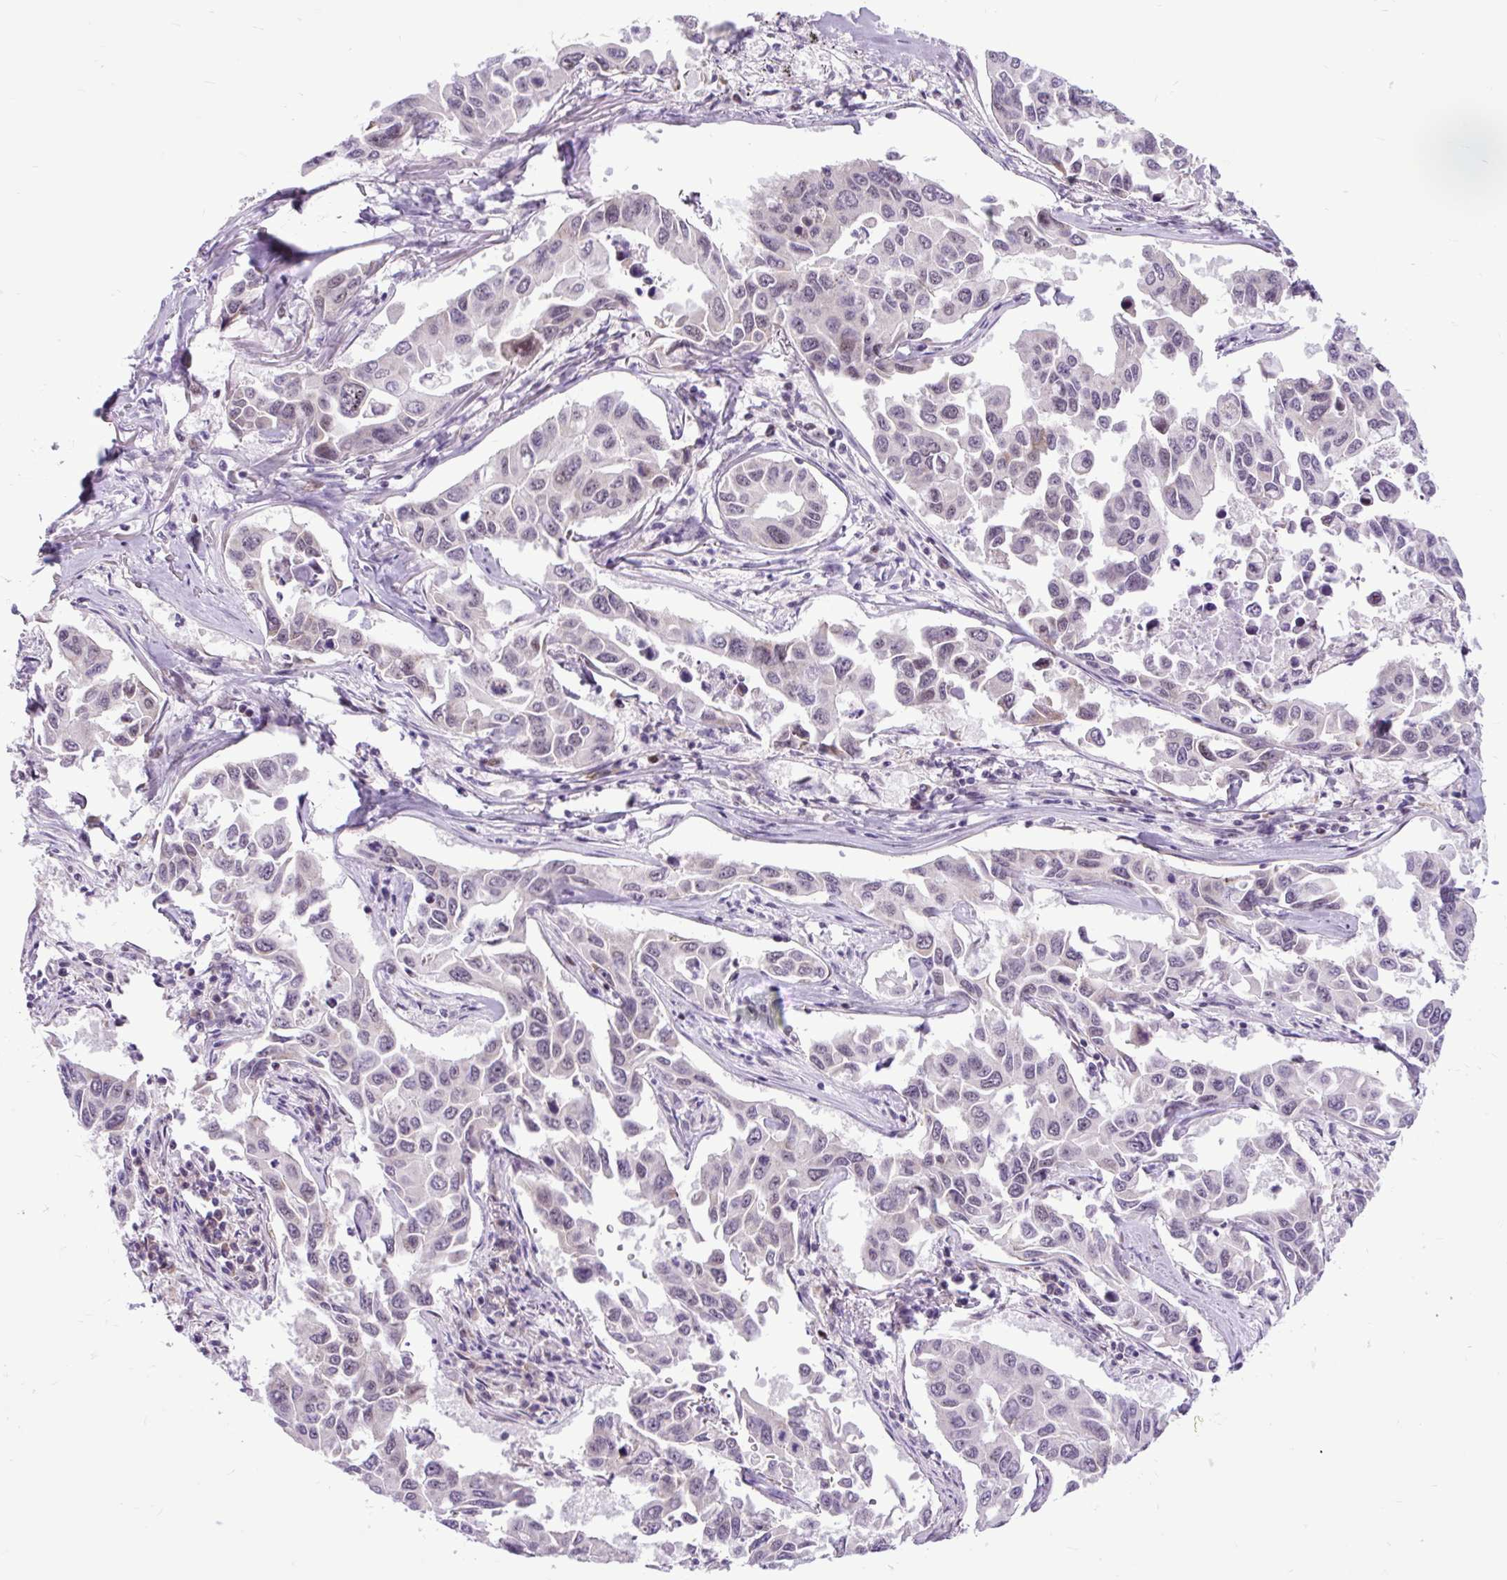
{"staining": {"intensity": "weak", "quantity": "<25%", "location": "nuclear"}, "tissue": "lung cancer", "cell_type": "Tumor cells", "image_type": "cancer", "snomed": [{"axis": "morphology", "description": "Adenocarcinoma, NOS"}, {"axis": "topography", "description": "Lung"}], "caption": "Immunohistochemistry (IHC) histopathology image of neoplastic tissue: human lung adenocarcinoma stained with DAB (3,3'-diaminobenzidine) reveals no significant protein positivity in tumor cells. (DAB immunohistochemistry (IHC) visualized using brightfield microscopy, high magnification).", "gene": "CLK2", "patient": {"sex": "male", "age": 64}}